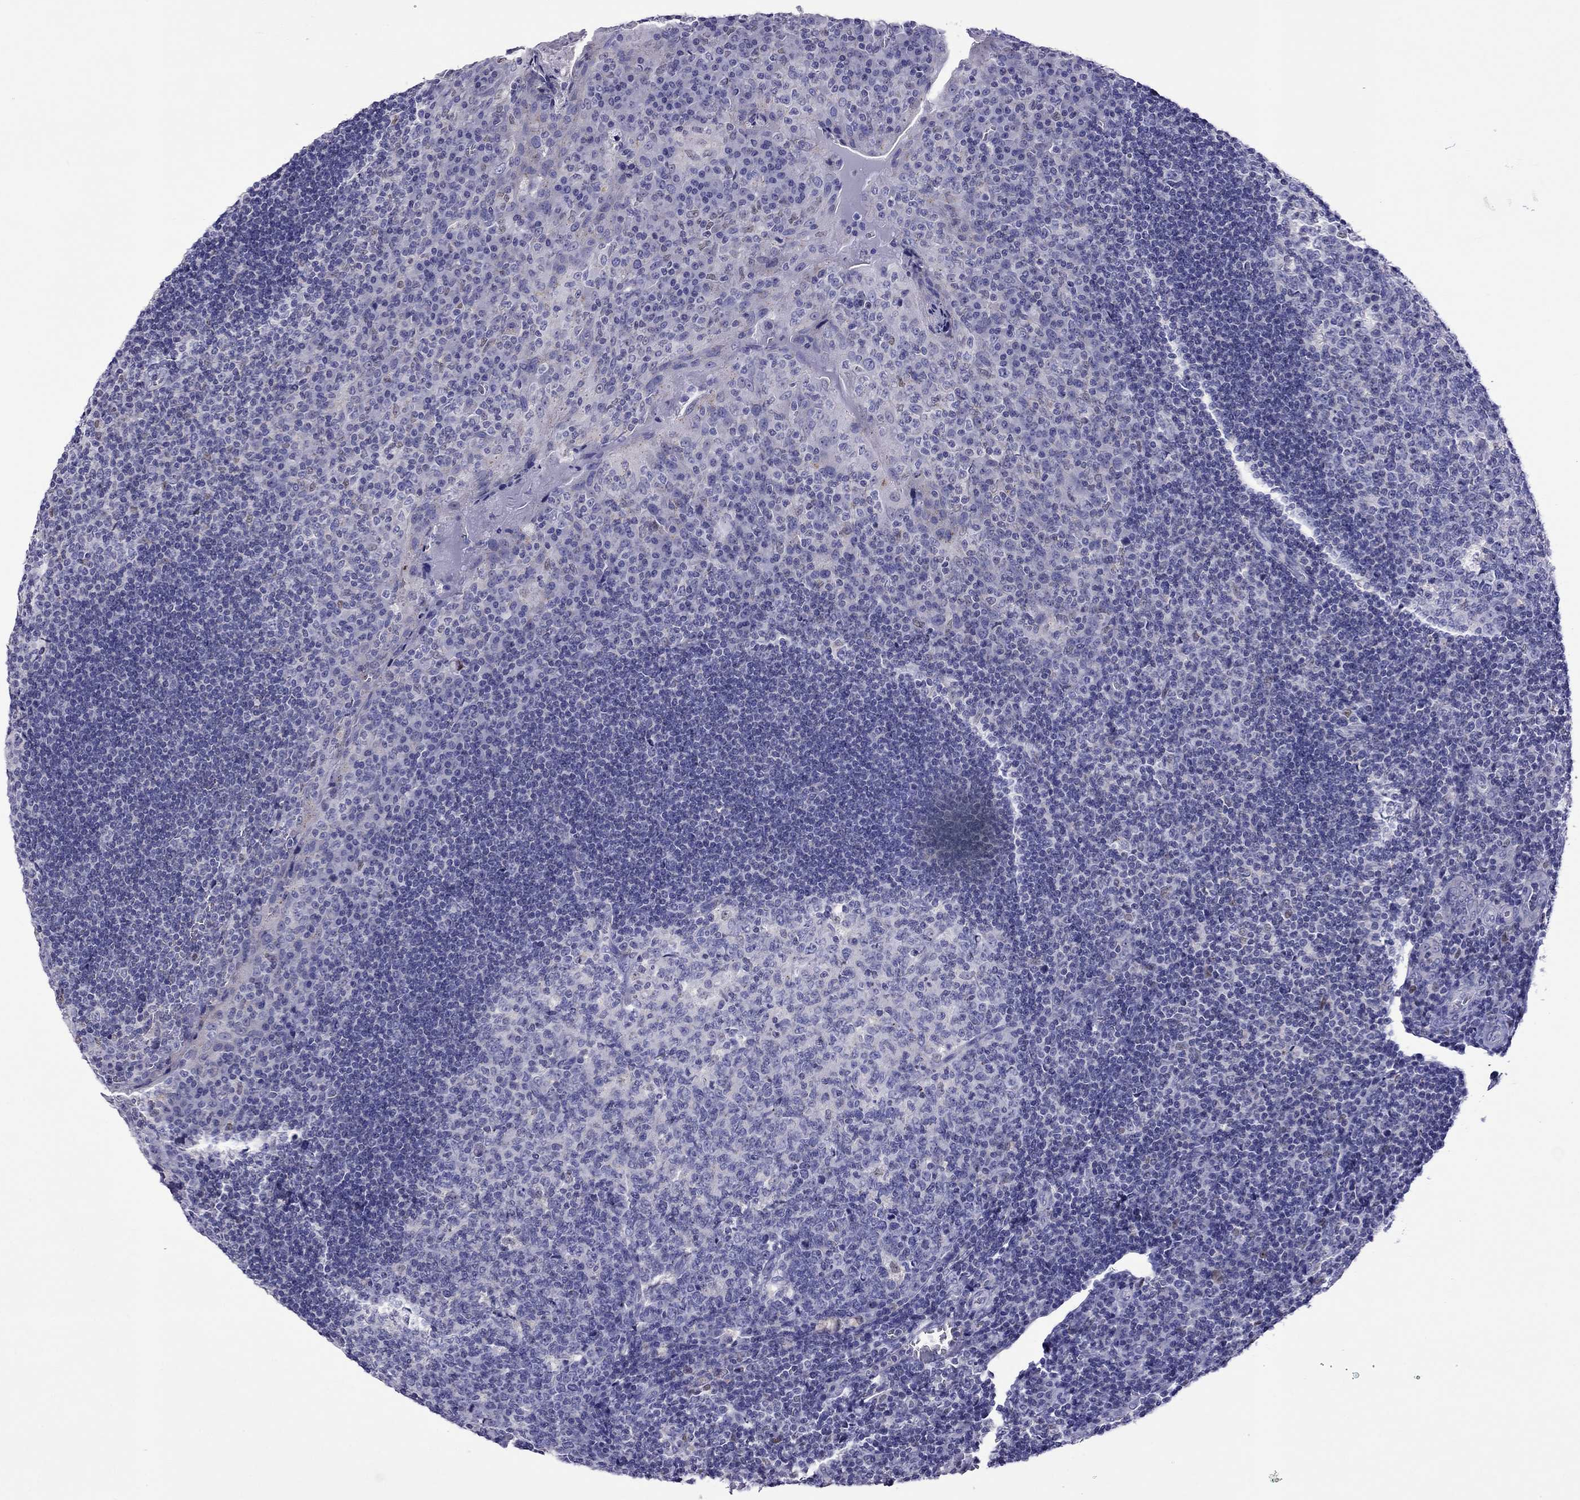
{"staining": {"intensity": "negative", "quantity": "none", "location": "none"}, "tissue": "tonsil", "cell_type": "Germinal center cells", "image_type": "normal", "snomed": [{"axis": "morphology", "description": "Normal tissue, NOS"}, {"axis": "topography", "description": "Tonsil"}], "caption": "Germinal center cells are negative for protein expression in normal human tonsil. The staining is performed using DAB brown chromogen with nuclei counter-stained in using hematoxylin.", "gene": "MPZ", "patient": {"sex": "male", "age": 17}}